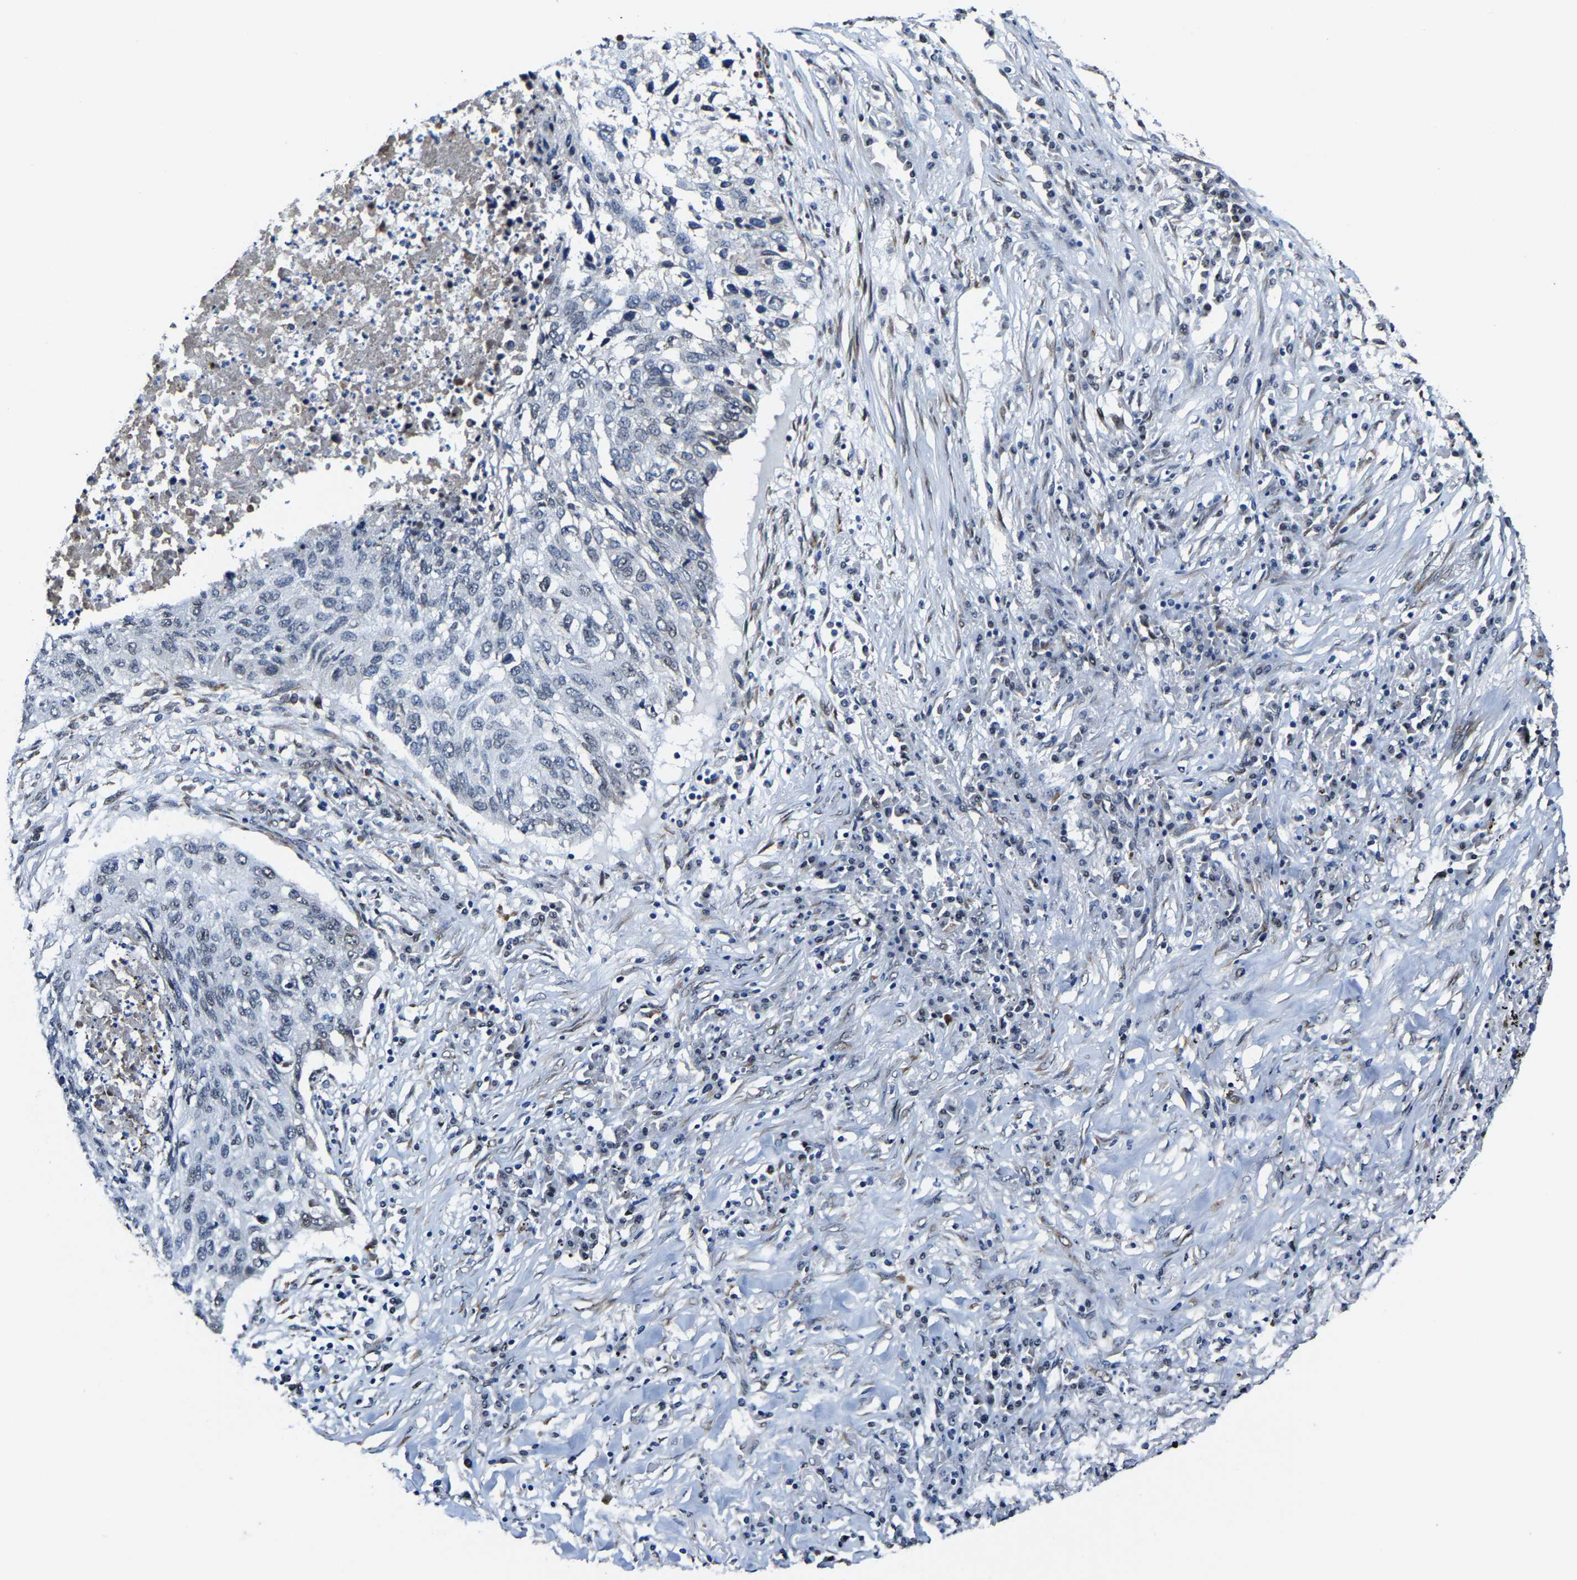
{"staining": {"intensity": "weak", "quantity": "<25%", "location": "nuclear"}, "tissue": "lung cancer", "cell_type": "Tumor cells", "image_type": "cancer", "snomed": [{"axis": "morphology", "description": "Squamous cell carcinoma, NOS"}, {"axis": "topography", "description": "Lung"}], "caption": "A photomicrograph of human squamous cell carcinoma (lung) is negative for staining in tumor cells.", "gene": "METTL1", "patient": {"sex": "female", "age": 63}}